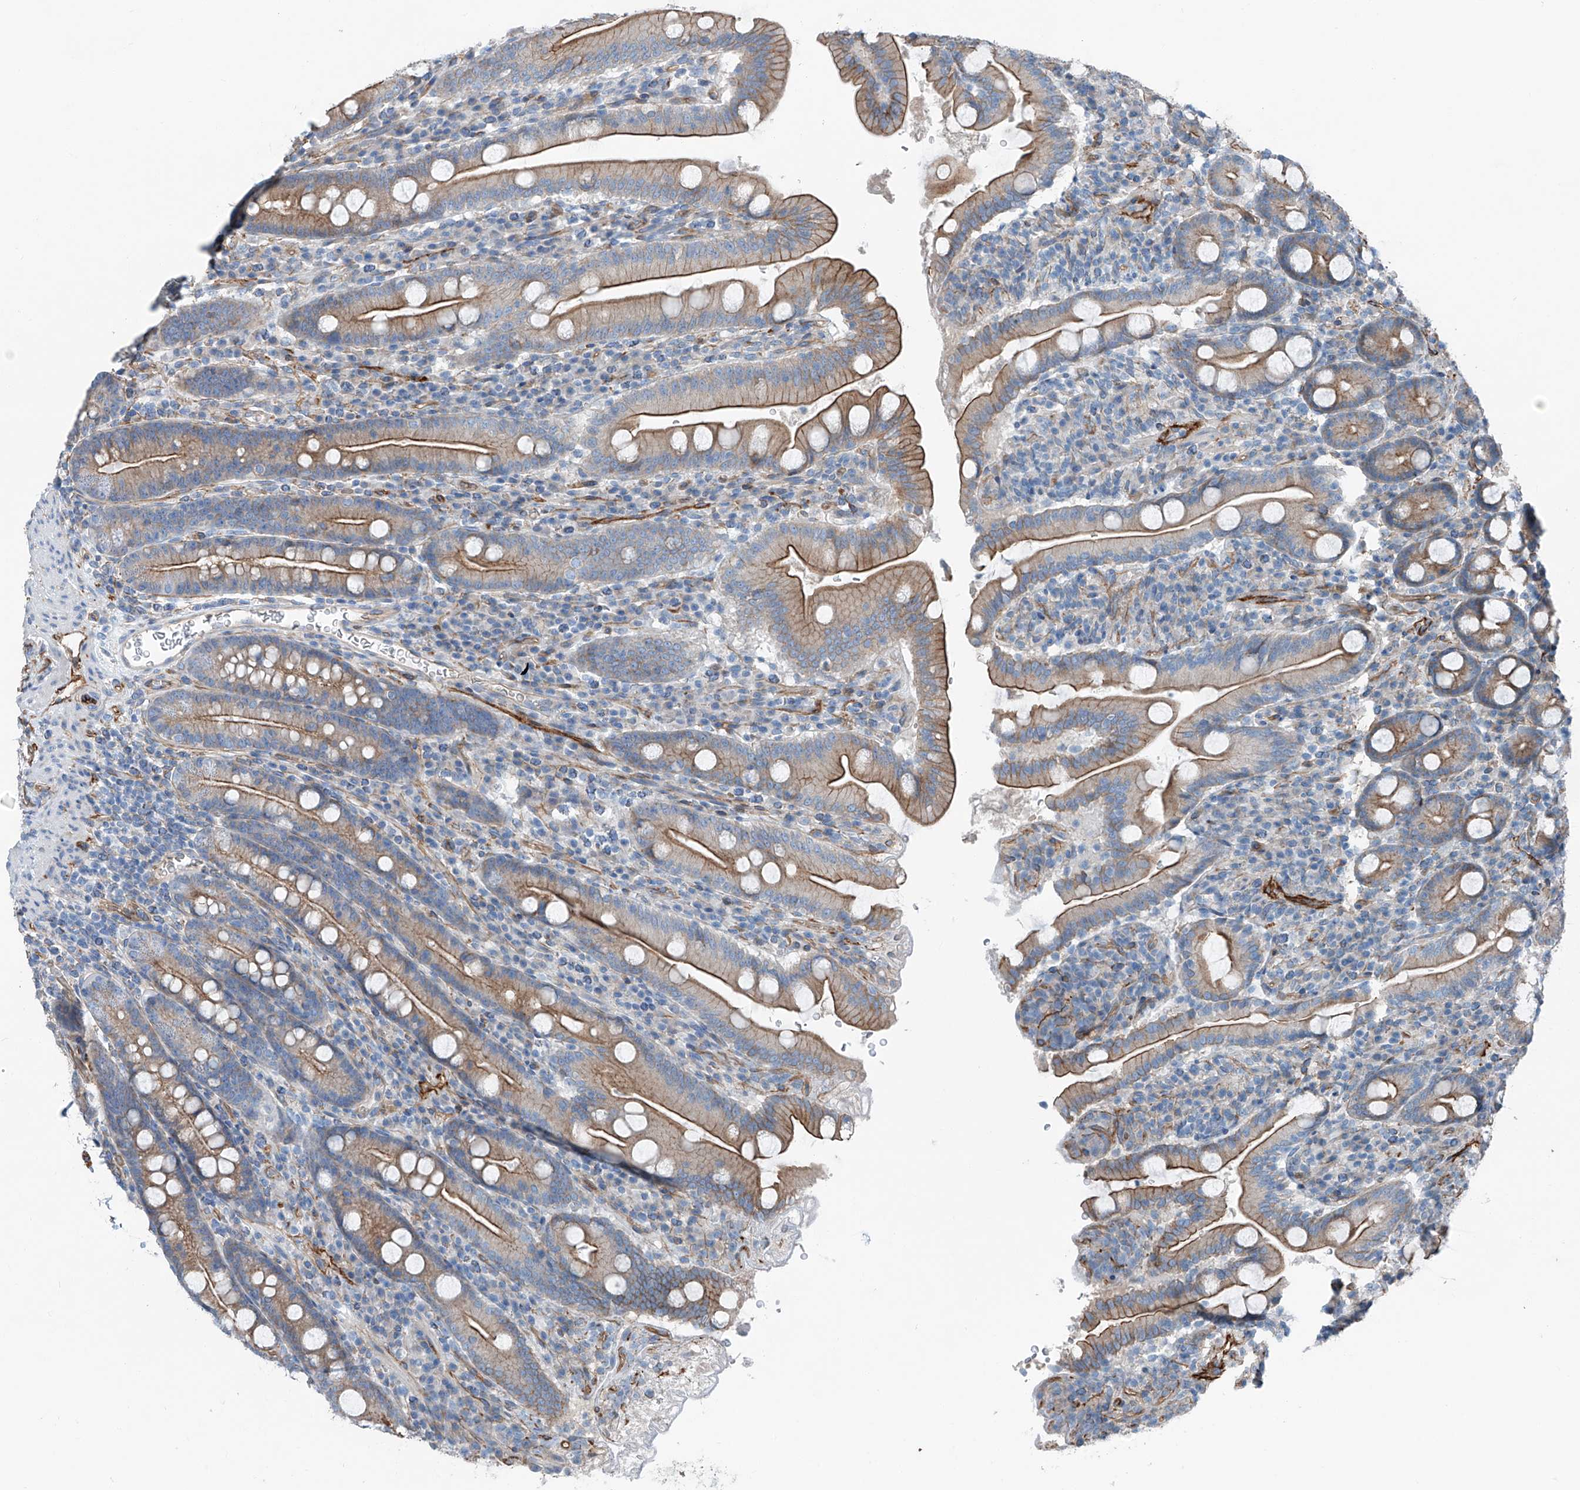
{"staining": {"intensity": "moderate", "quantity": ">75%", "location": "cytoplasmic/membranous"}, "tissue": "duodenum", "cell_type": "Glandular cells", "image_type": "normal", "snomed": [{"axis": "morphology", "description": "Normal tissue, NOS"}, {"axis": "topography", "description": "Duodenum"}], "caption": "This is an image of immunohistochemistry staining of benign duodenum, which shows moderate positivity in the cytoplasmic/membranous of glandular cells.", "gene": "THEMIS2", "patient": {"sex": "male", "age": 35}}